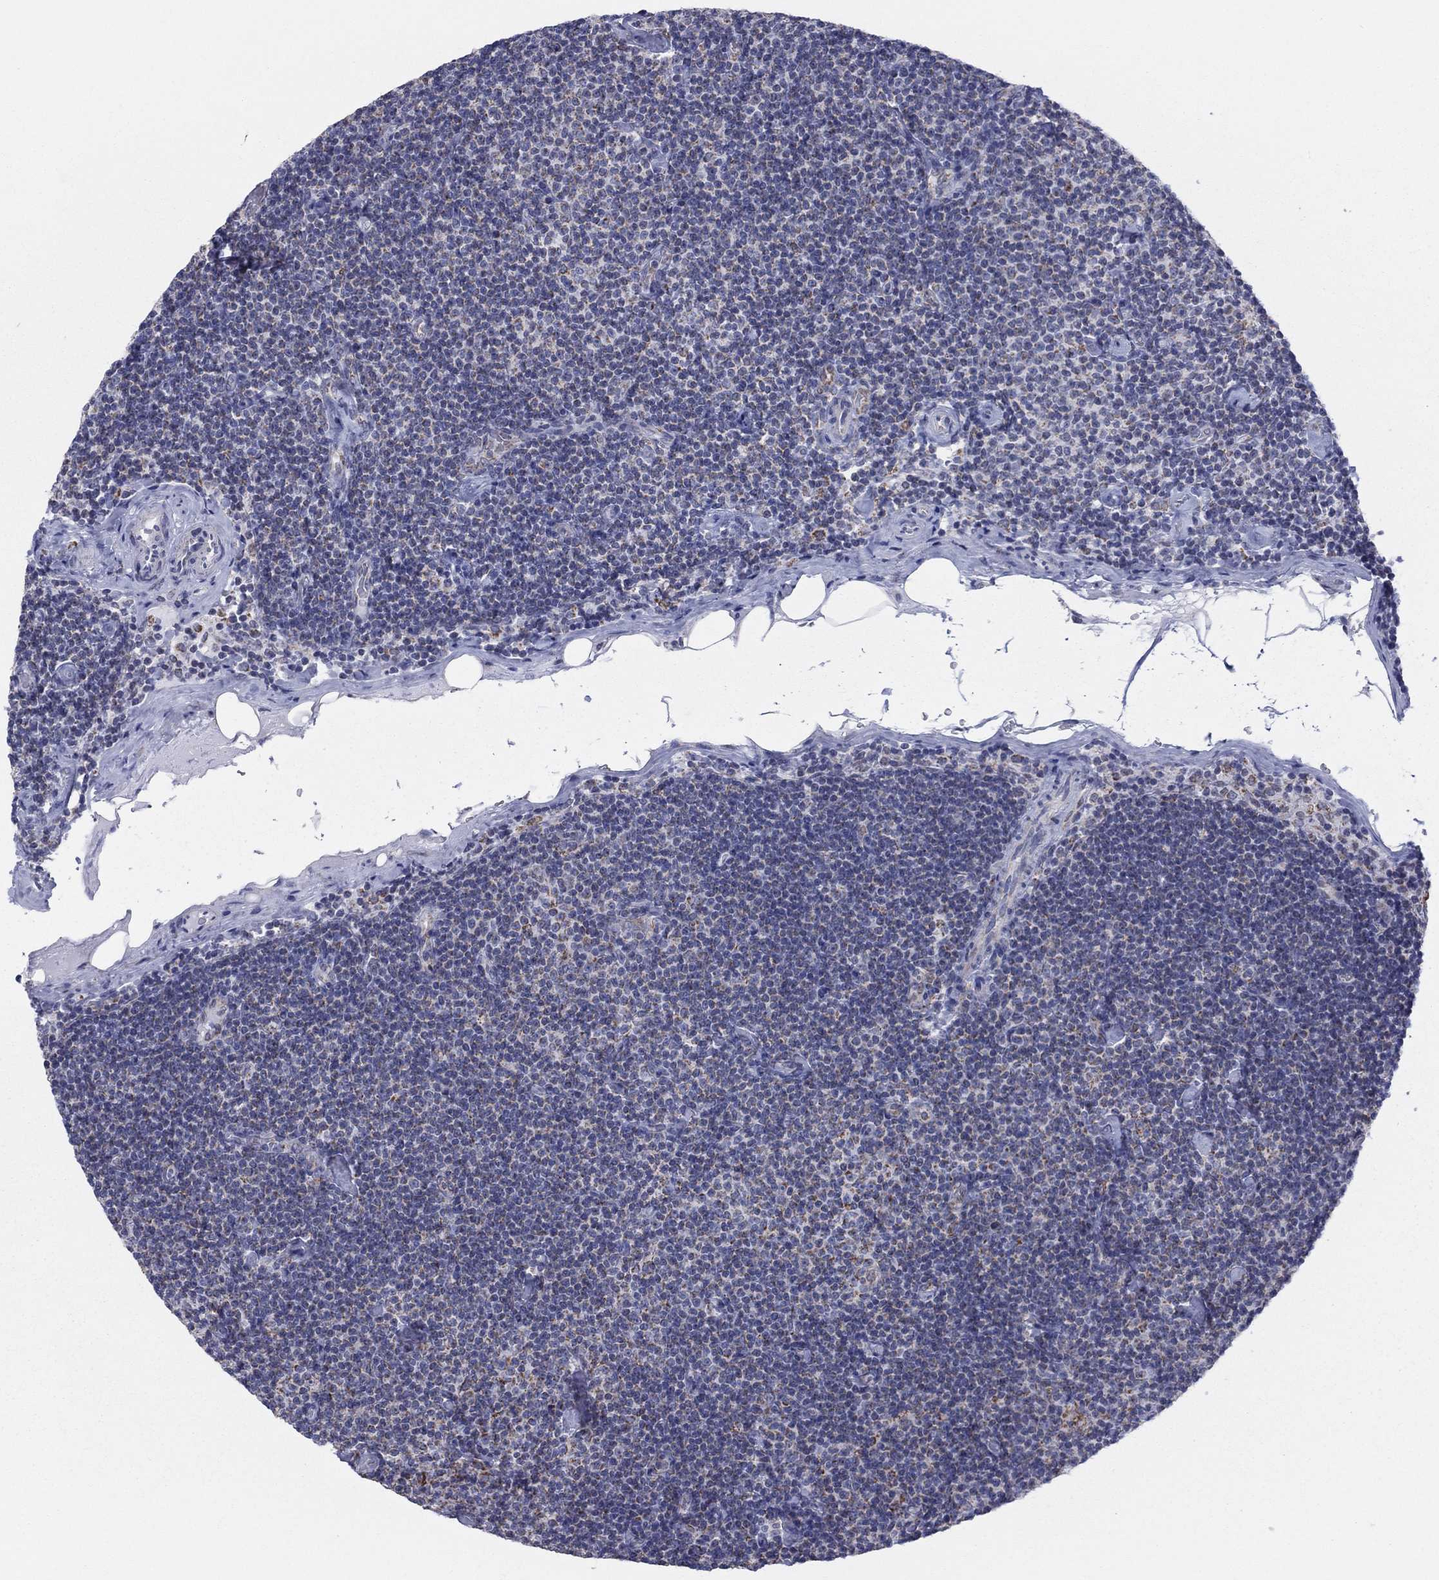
{"staining": {"intensity": "moderate", "quantity": "<25%", "location": "cytoplasmic/membranous"}, "tissue": "lymphoma", "cell_type": "Tumor cells", "image_type": "cancer", "snomed": [{"axis": "morphology", "description": "Malignant lymphoma, non-Hodgkin's type, Low grade"}, {"axis": "topography", "description": "Lymph node"}], "caption": "IHC histopathology image of low-grade malignant lymphoma, non-Hodgkin's type stained for a protein (brown), which demonstrates low levels of moderate cytoplasmic/membranous staining in about <25% of tumor cells.", "gene": "KISS1R", "patient": {"sex": "male", "age": 81}}